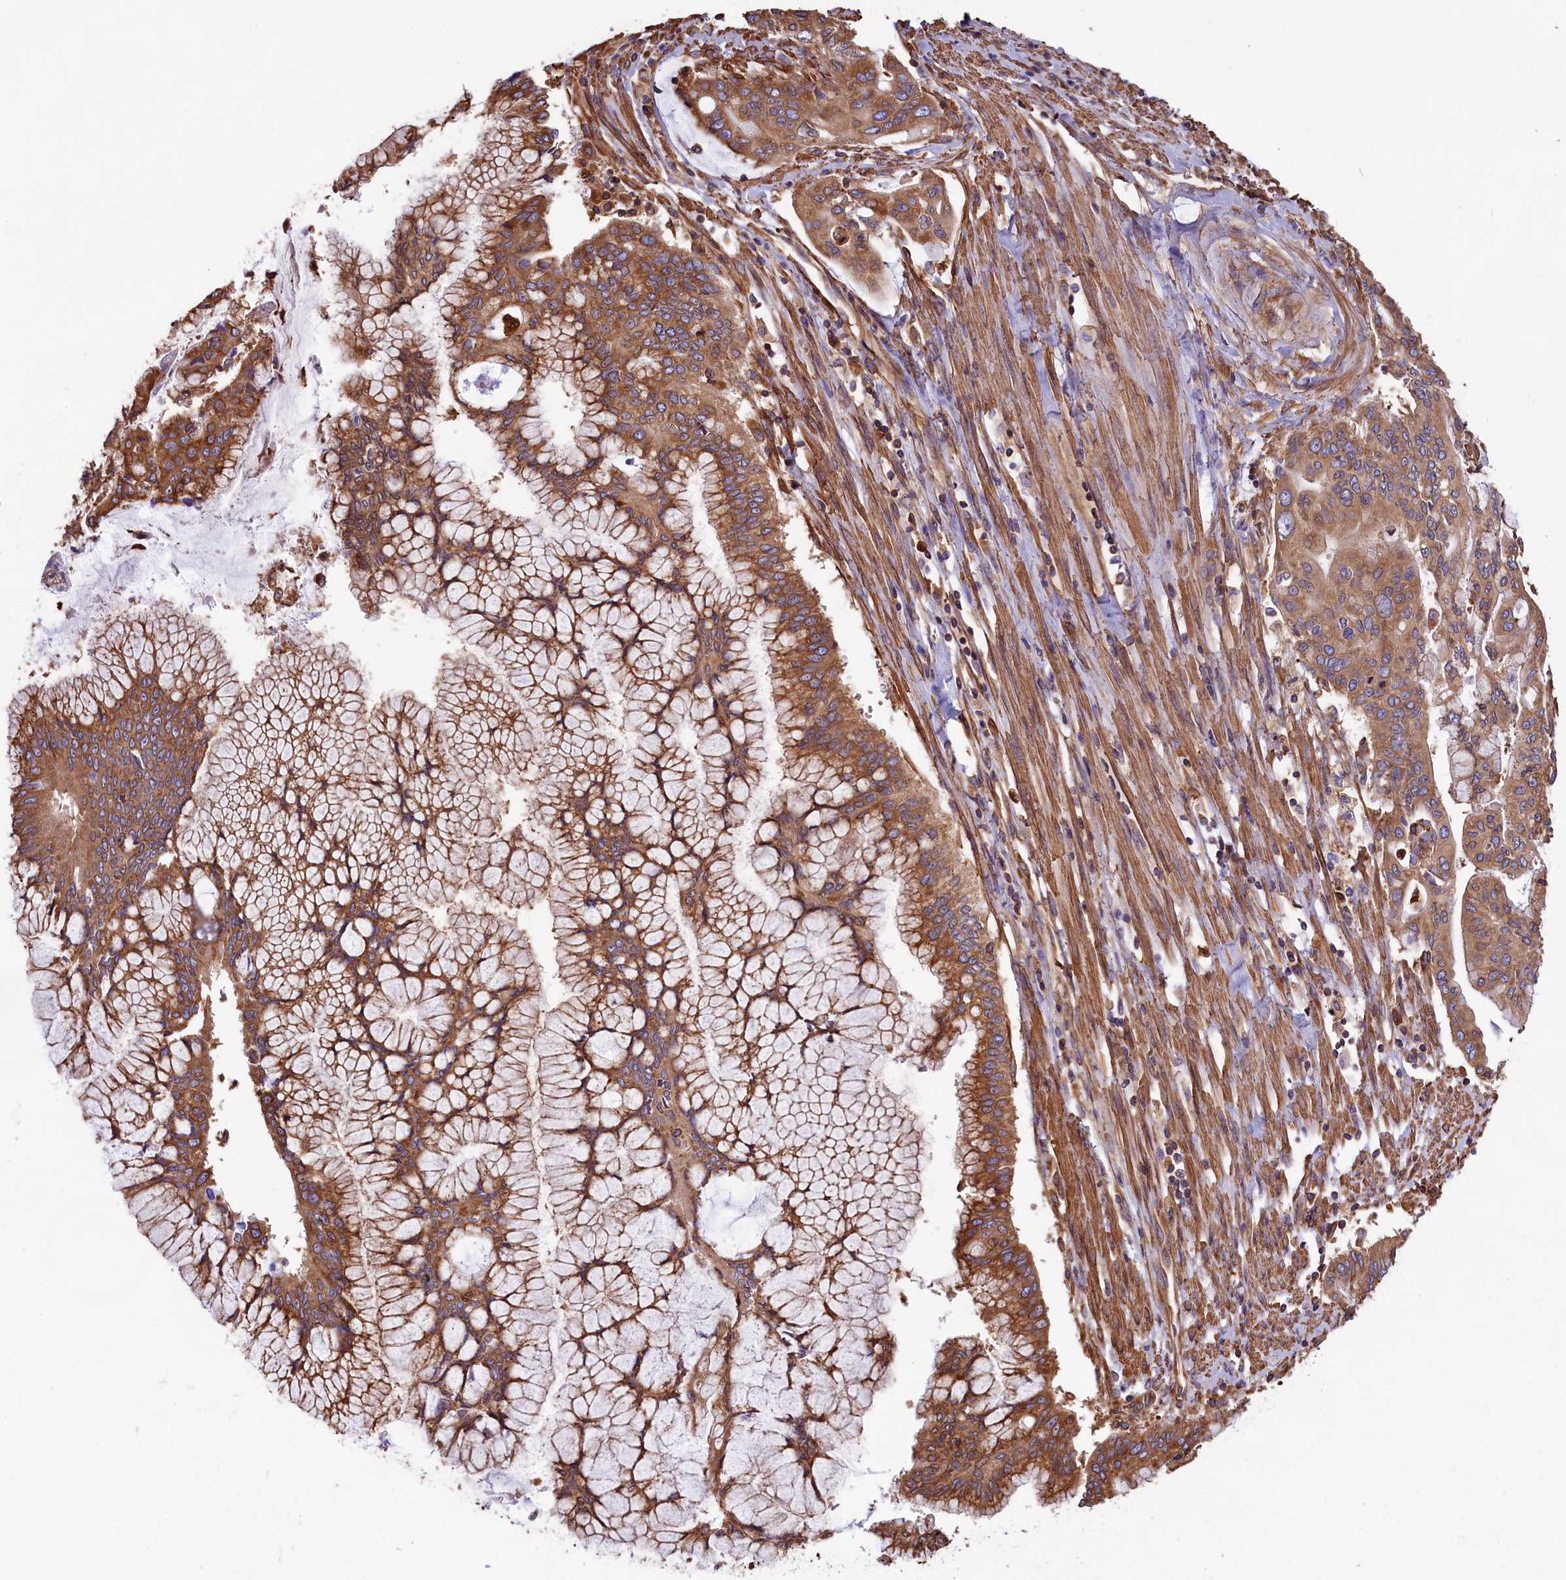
{"staining": {"intensity": "moderate", "quantity": ">75%", "location": "cytoplasmic/membranous"}, "tissue": "pancreatic cancer", "cell_type": "Tumor cells", "image_type": "cancer", "snomed": [{"axis": "morphology", "description": "Adenocarcinoma, NOS"}, {"axis": "topography", "description": "Pancreas"}], "caption": "Adenocarcinoma (pancreatic) stained for a protein (brown) displays moderate cytoplasmic/membranous positive positivity in about >75% of tumor cells.", "gene": "GYS1", "patient": {"sex": "male", "age": 46}}